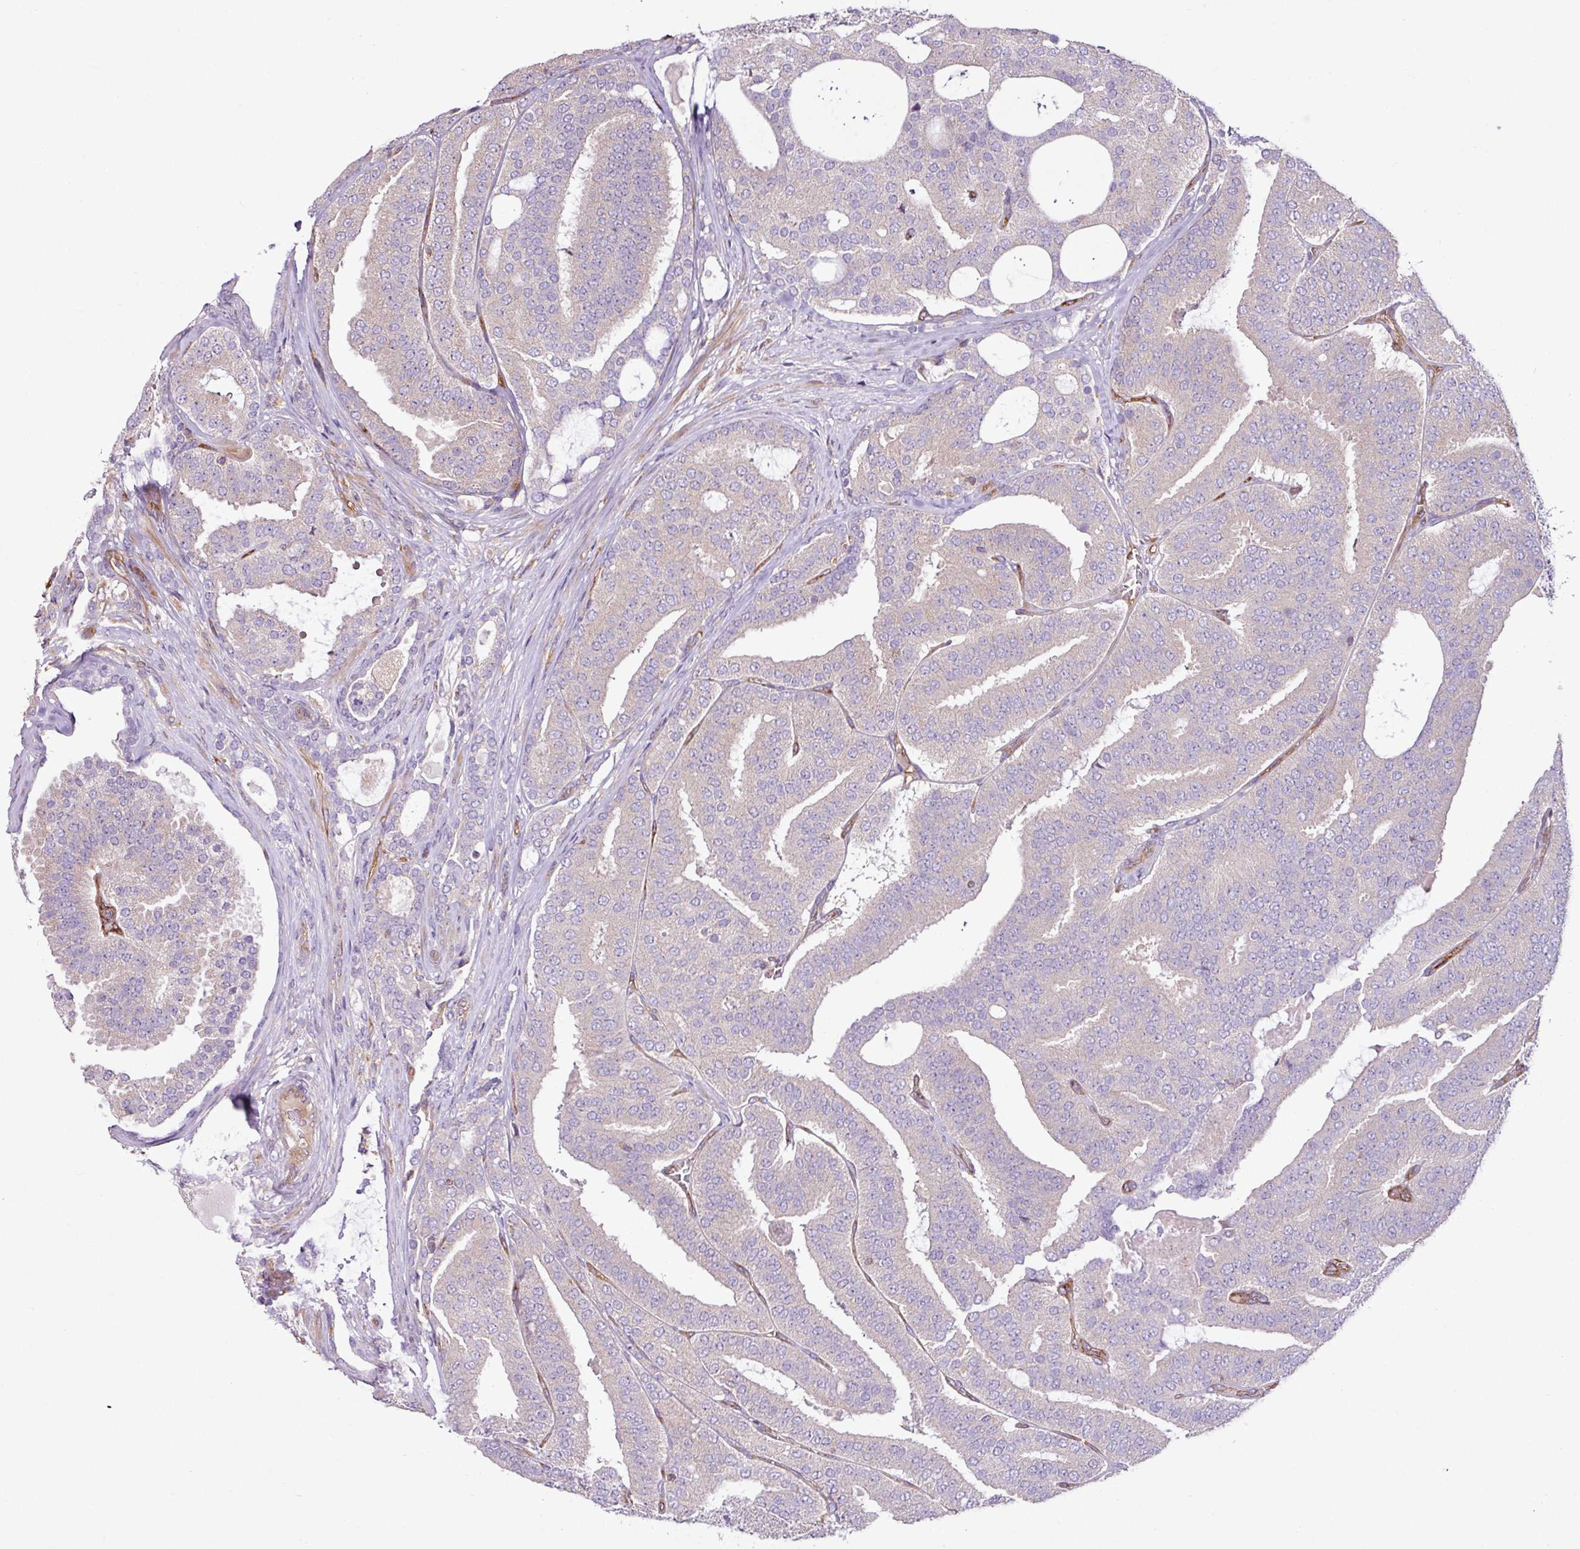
{"staining": {"intensity": "weak", "quantity": "<25%", "location": "cytoplasmic/membranous"}, "tissue": "prostate cancer", "cell_type": "Tumor cells", "image_type": "cancer", "snomed": [{"axis": "morphology", "description": "Adenocarcinoma, High grade"}, {"axis": "topography", "description": "Prostate"}], "caption": "High power microscopy histopathology image of an immunohistochemistry (IHC) image of high-grade adenocarcinoma (prostate), revealing no significant expression in tumor cells.", "gene": "ZNF106", "patient": {"sex": "male", "age": 65}}